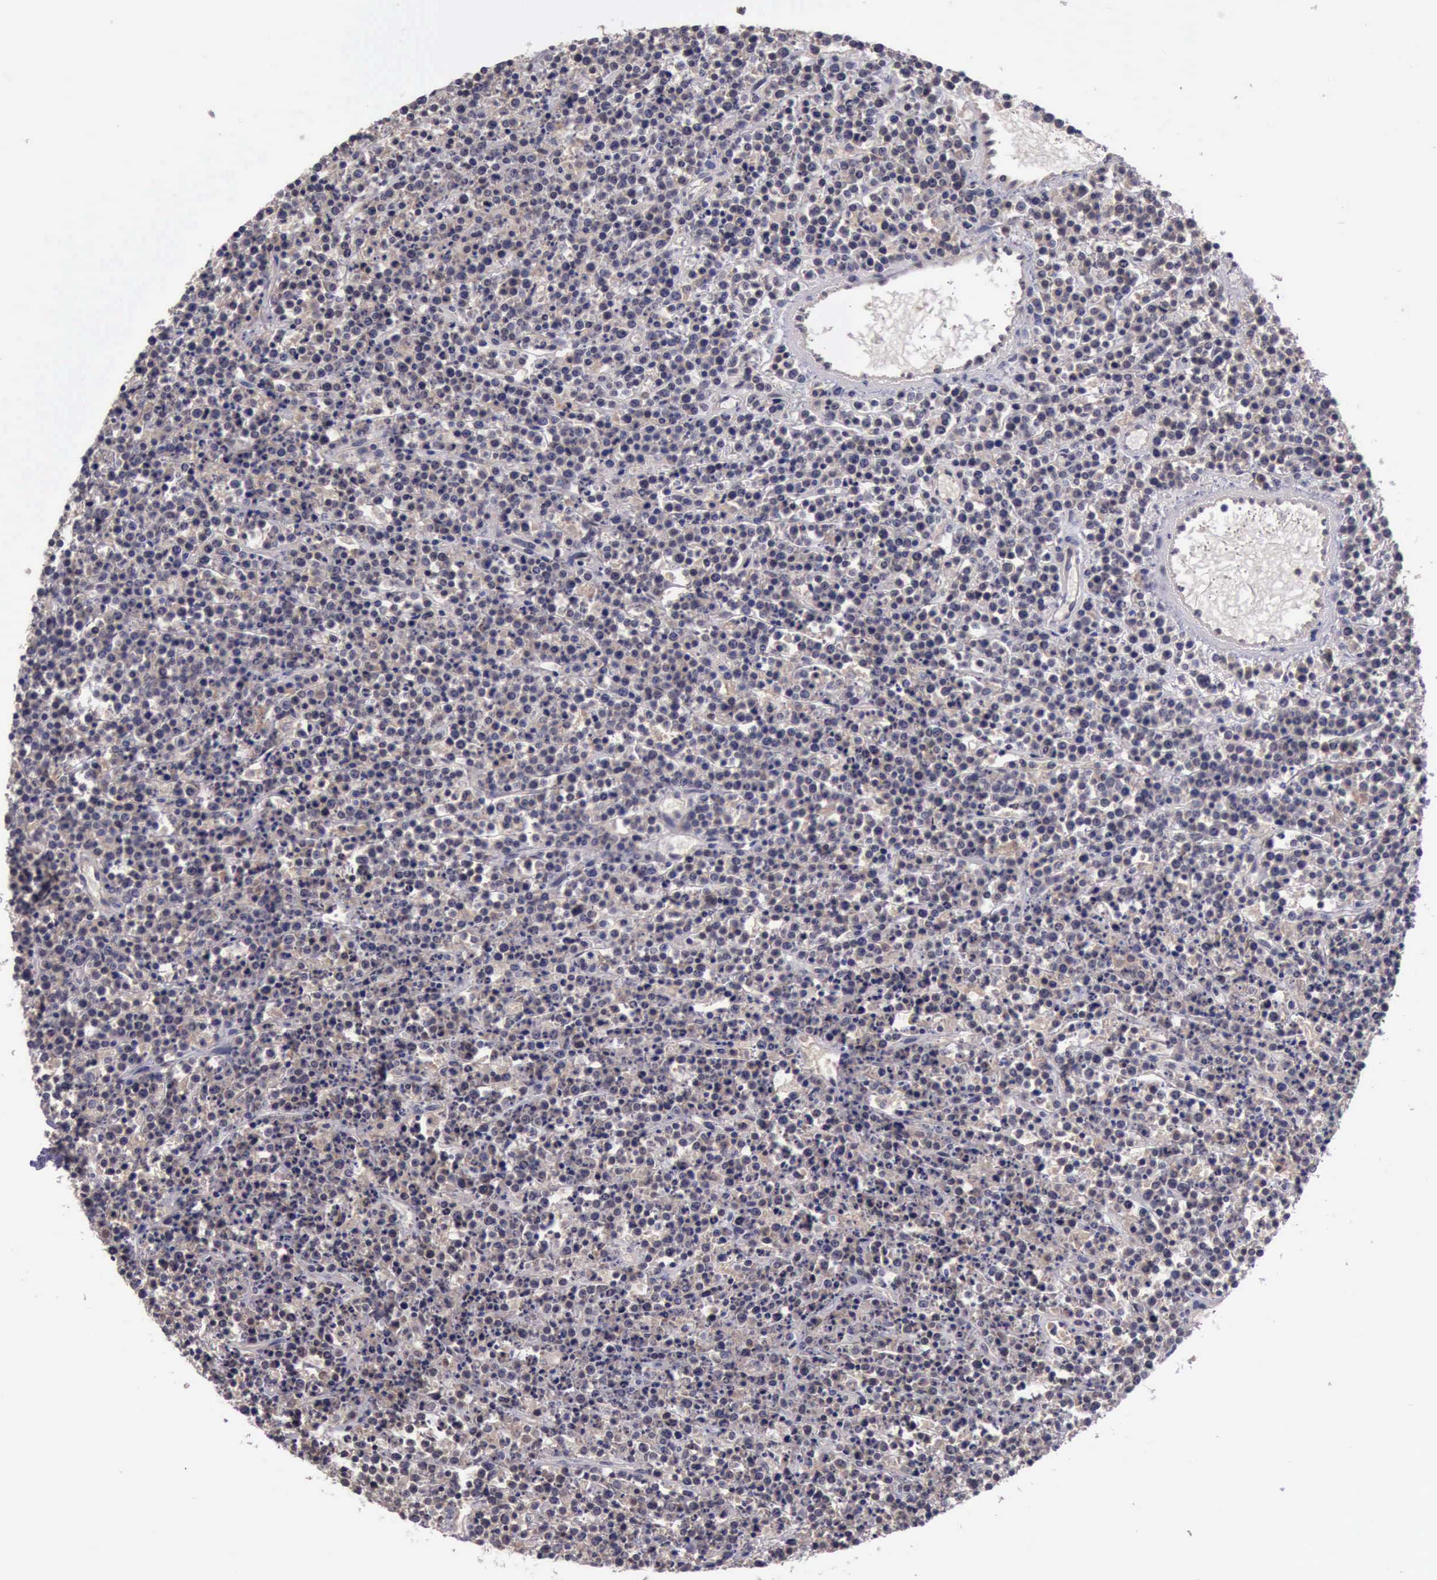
{"staining": {"intensity": "negative", "quantity": "none", "location": "none"}, "tissue": "lymphoma", "cell_type": "Tumor cells", "image_type": "cancer", "snomed": [{"axis": "morphology", "description": "Malignant lymphoma, non-Hodgkin's type, High grade"}, {"axis": "topography", "description": "Ovary"}], "caption": "Immunohistochemistry (IHC) micrograph of lymphoma stained for a protein (brown), which shows no expression in tumor cells. The staining was performed using DAB (3,3'-diaminobenzidine) to visualize the protein expression in brown, while the nuclei were stained in blue with hematoxylin (Magnification: 20x).", "gene": "RAB39B", "patient": {"sex": "female", "age": 56}}